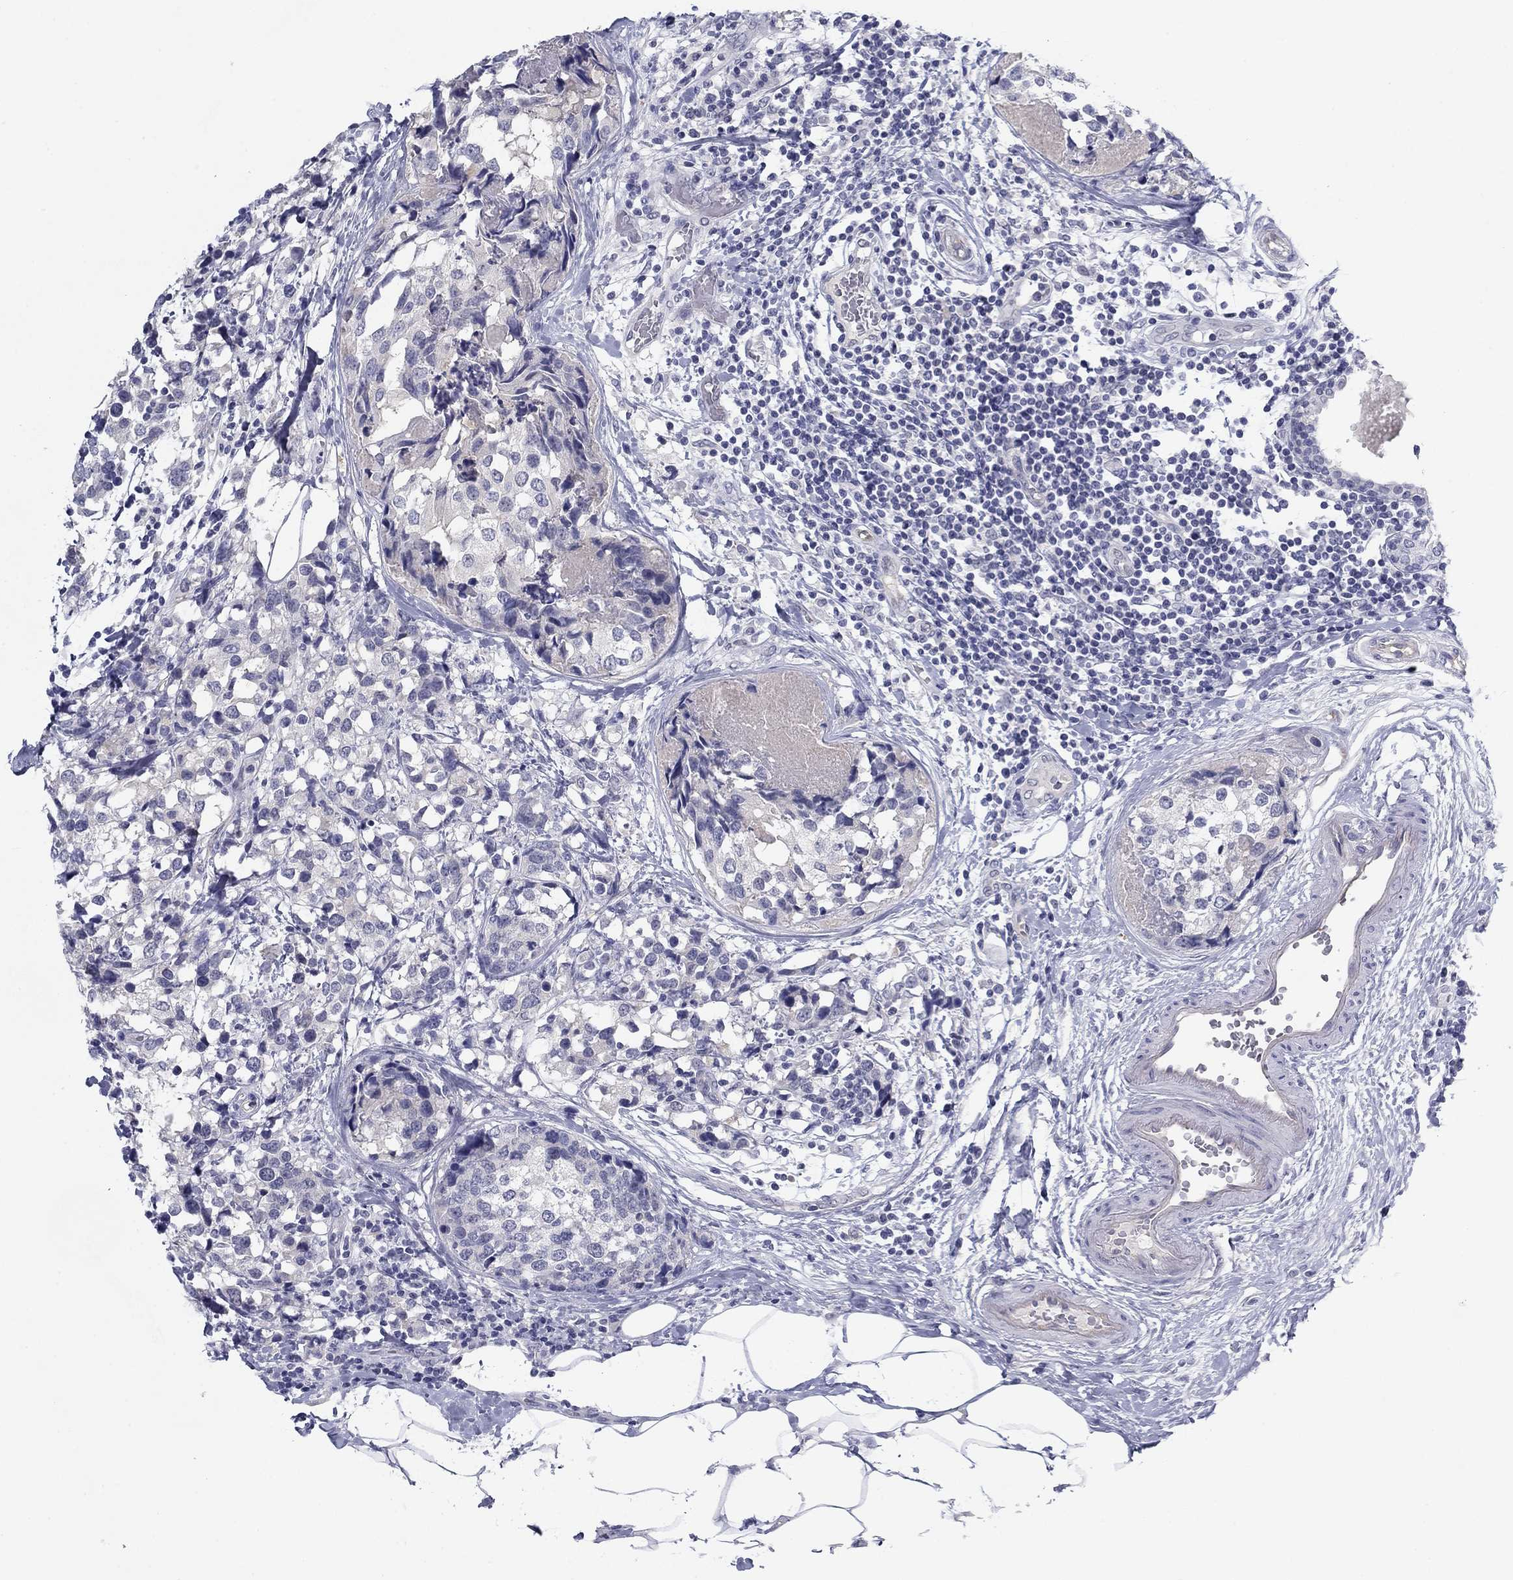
{"staining": {"intensity": "negative", "quantity": "none", "location": "none"}, "tissue": "breast cancer", "cell_type": "Tumor cells", "image_type": "cancer", "snomed": [{"axis": "morphology", "description": "Lobular carcinoma"}, {"axis": "topography", "description": "Breast"}], "caption": "Immunohistochemistry (IHC) of human breast cancer reveals no expression in tumor cells. (DAB (3,3'-diaminobenzidine) immunohistochemistry (IHC) visualized using brightfield microscopy, high magnification).", "gene": "PLS1", "patient": {"sex": "female", "age": 59}}